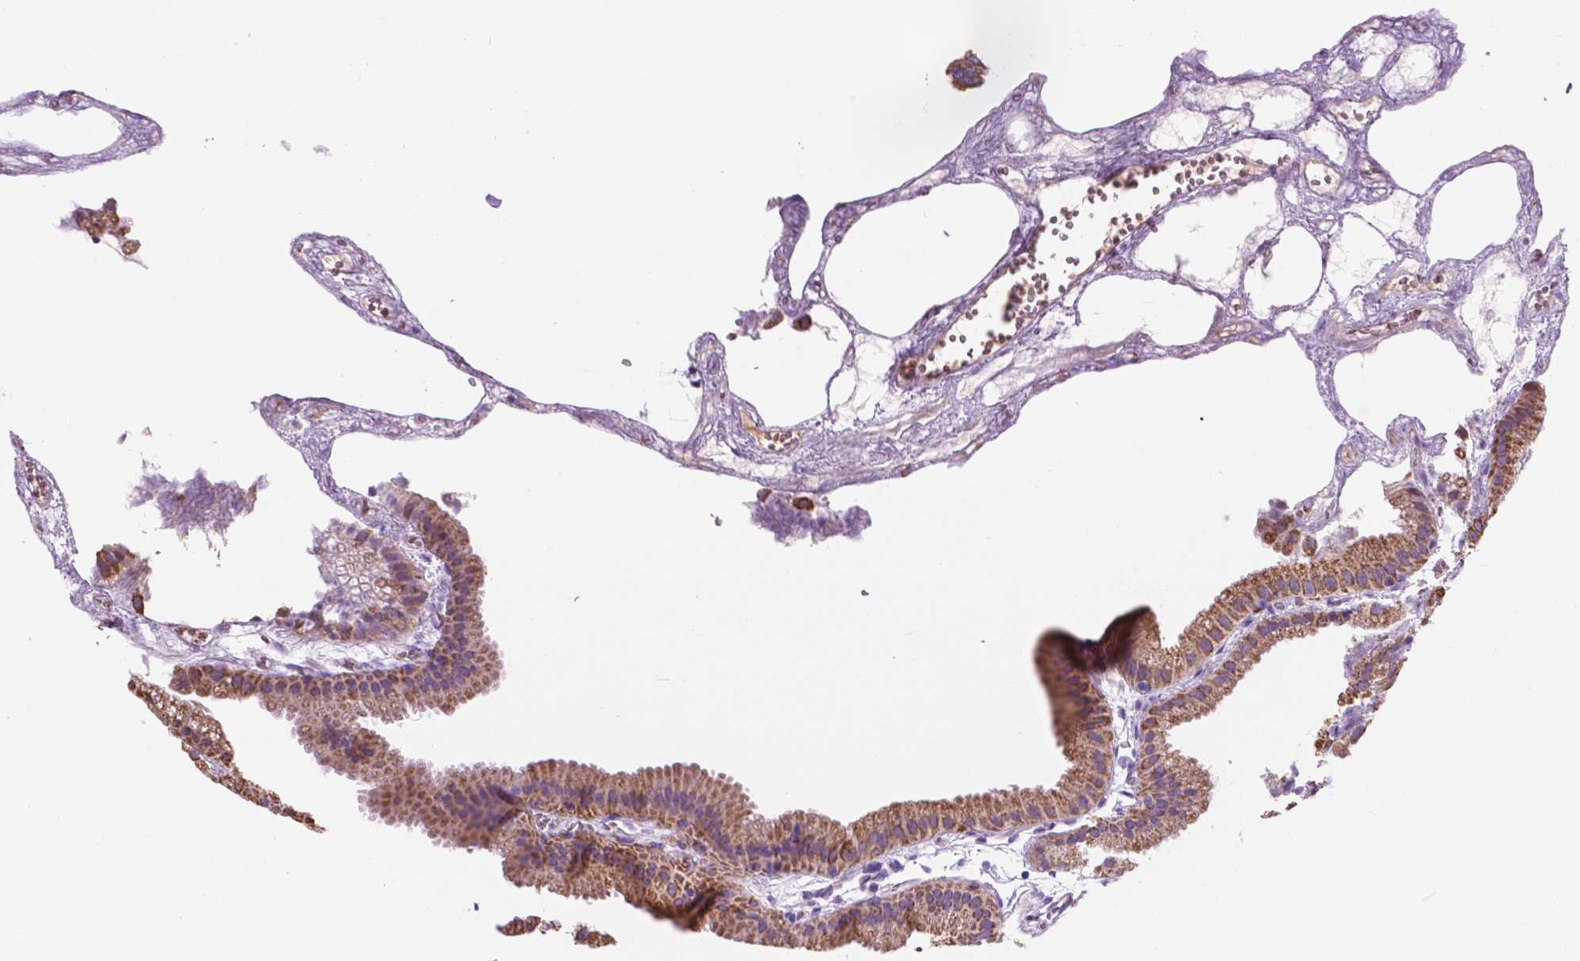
{"staining": {"intensity": "moderate", "quantity": ">75%", "location": "cytoplasmic/membranous"}, "tissue": "gallbladder", "cell_type": "Glandular cells", "image_type": "normal", "snomed": [{"axis": "morphology", "description": "Normal tissue, NOS"}, {"axis": "topography", "description": "Gallbladder"}], "caption": "Immunohistochemistry (DAB) staining of normal human gallbladder demonstrates moderate cytoplasmic/membranous protein expression in about >75% of glandular cells. The staining is performed using DAB (3,3'-diaminobenzidine) brown chromogen to label protein expression. The nuclei are counter-stained blue using hematoxylin.", "gene": "TRPV5", "patient": {"sex": "female", "age": 63}}